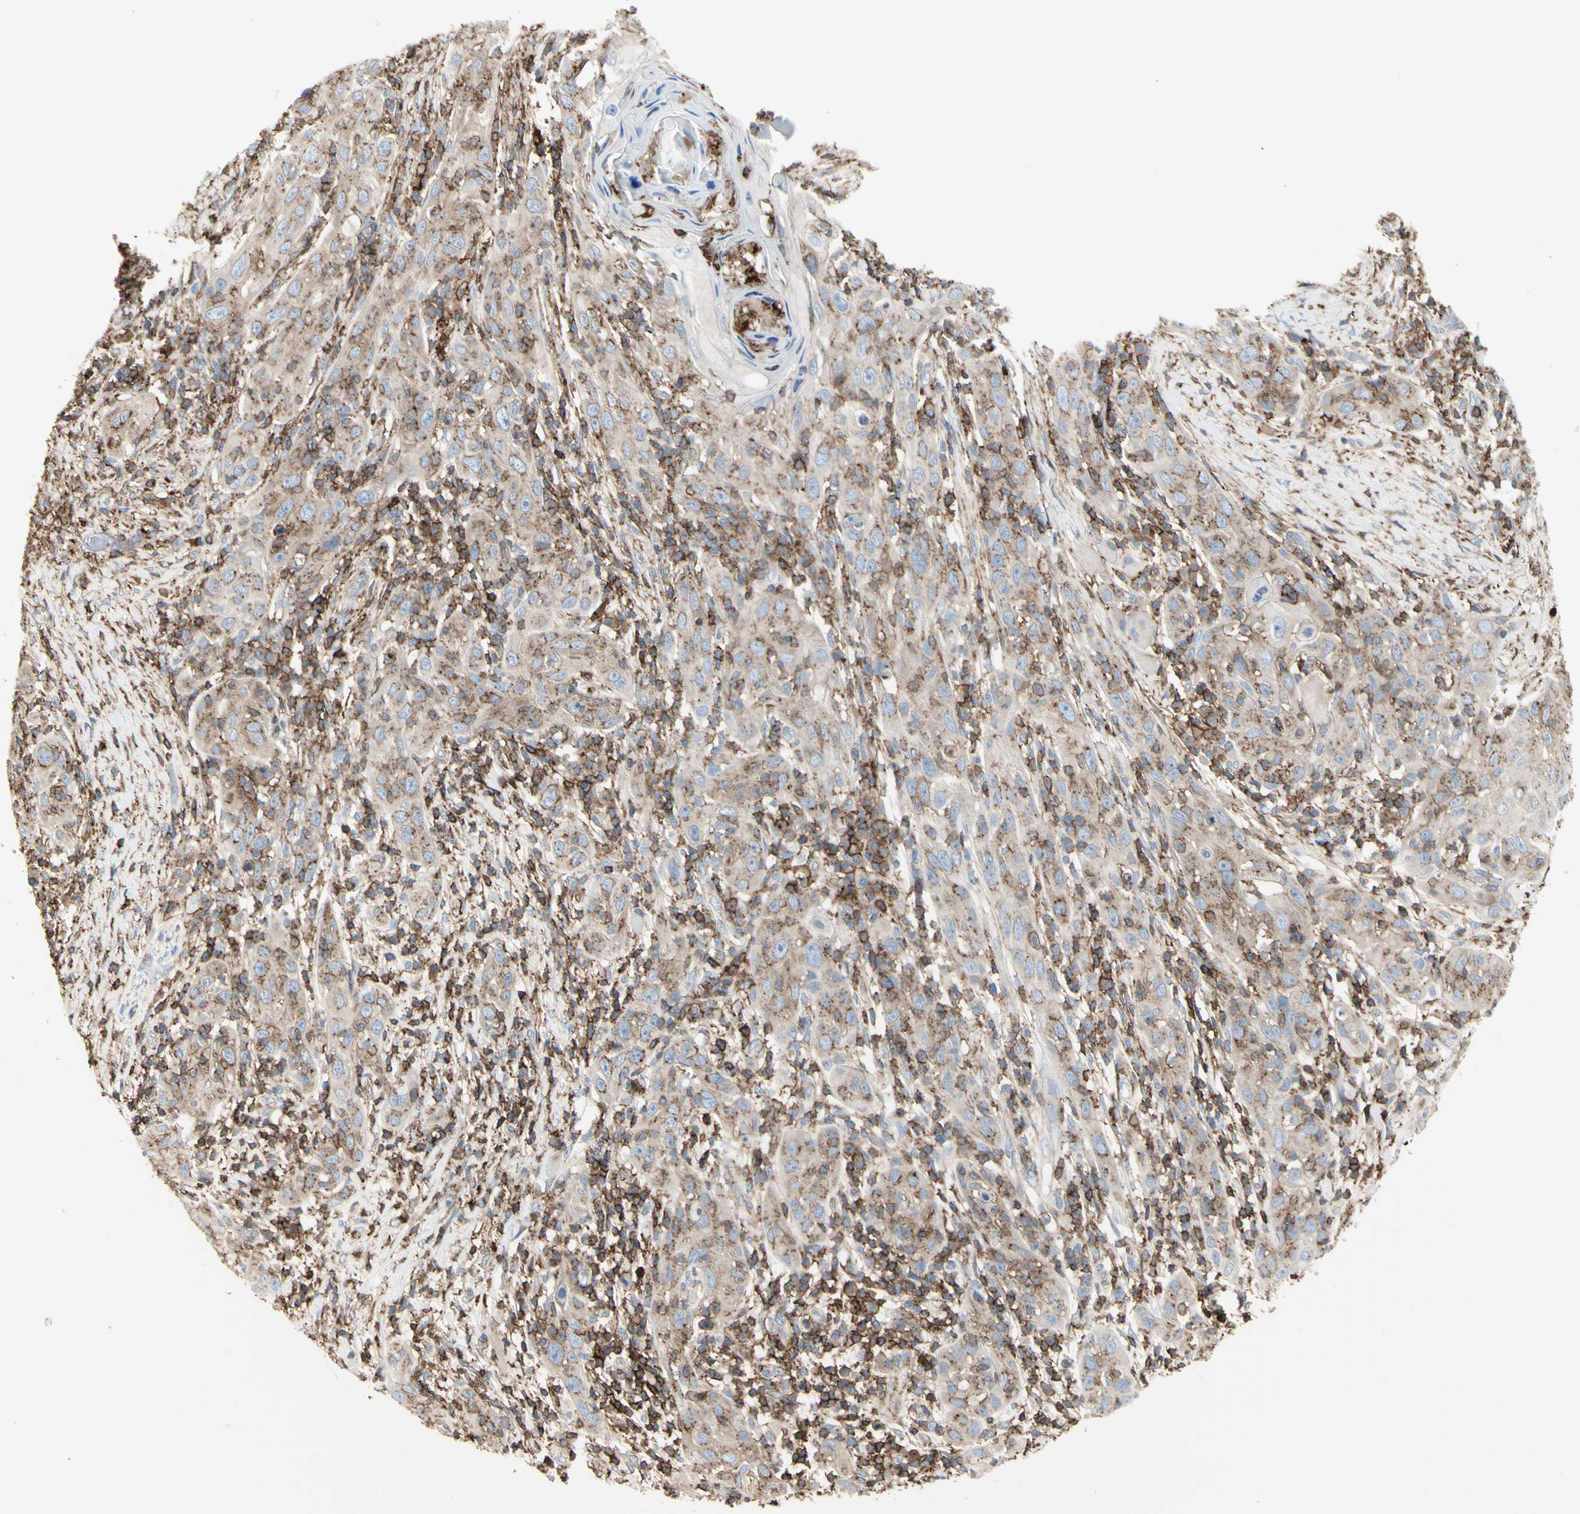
{"staining": {"intensity": "weak", "quantity": "25%-75%", "location": "cytoplasmic/membranous"}, "tissue": "skin cancer", "cell_type": "Tumor cells", "image_type": "cancer", "snomed": [{"axis": "morphology", "description": "Squamous cell carcinoma, NOS"}, {"axis": "topography", "description": "Skin"}], "caption": "Protein analysis of skin cancer tissue displays weak cytoplasmic/membranous expression in approximately 25%-75% of tumor cells. (DAB (3,3'-diaminobenzidine) = brown stain, brightfield microscopy at high magnification).", "gene": "CLEC2B", "patient": {"sex": "female", "age": 88}}